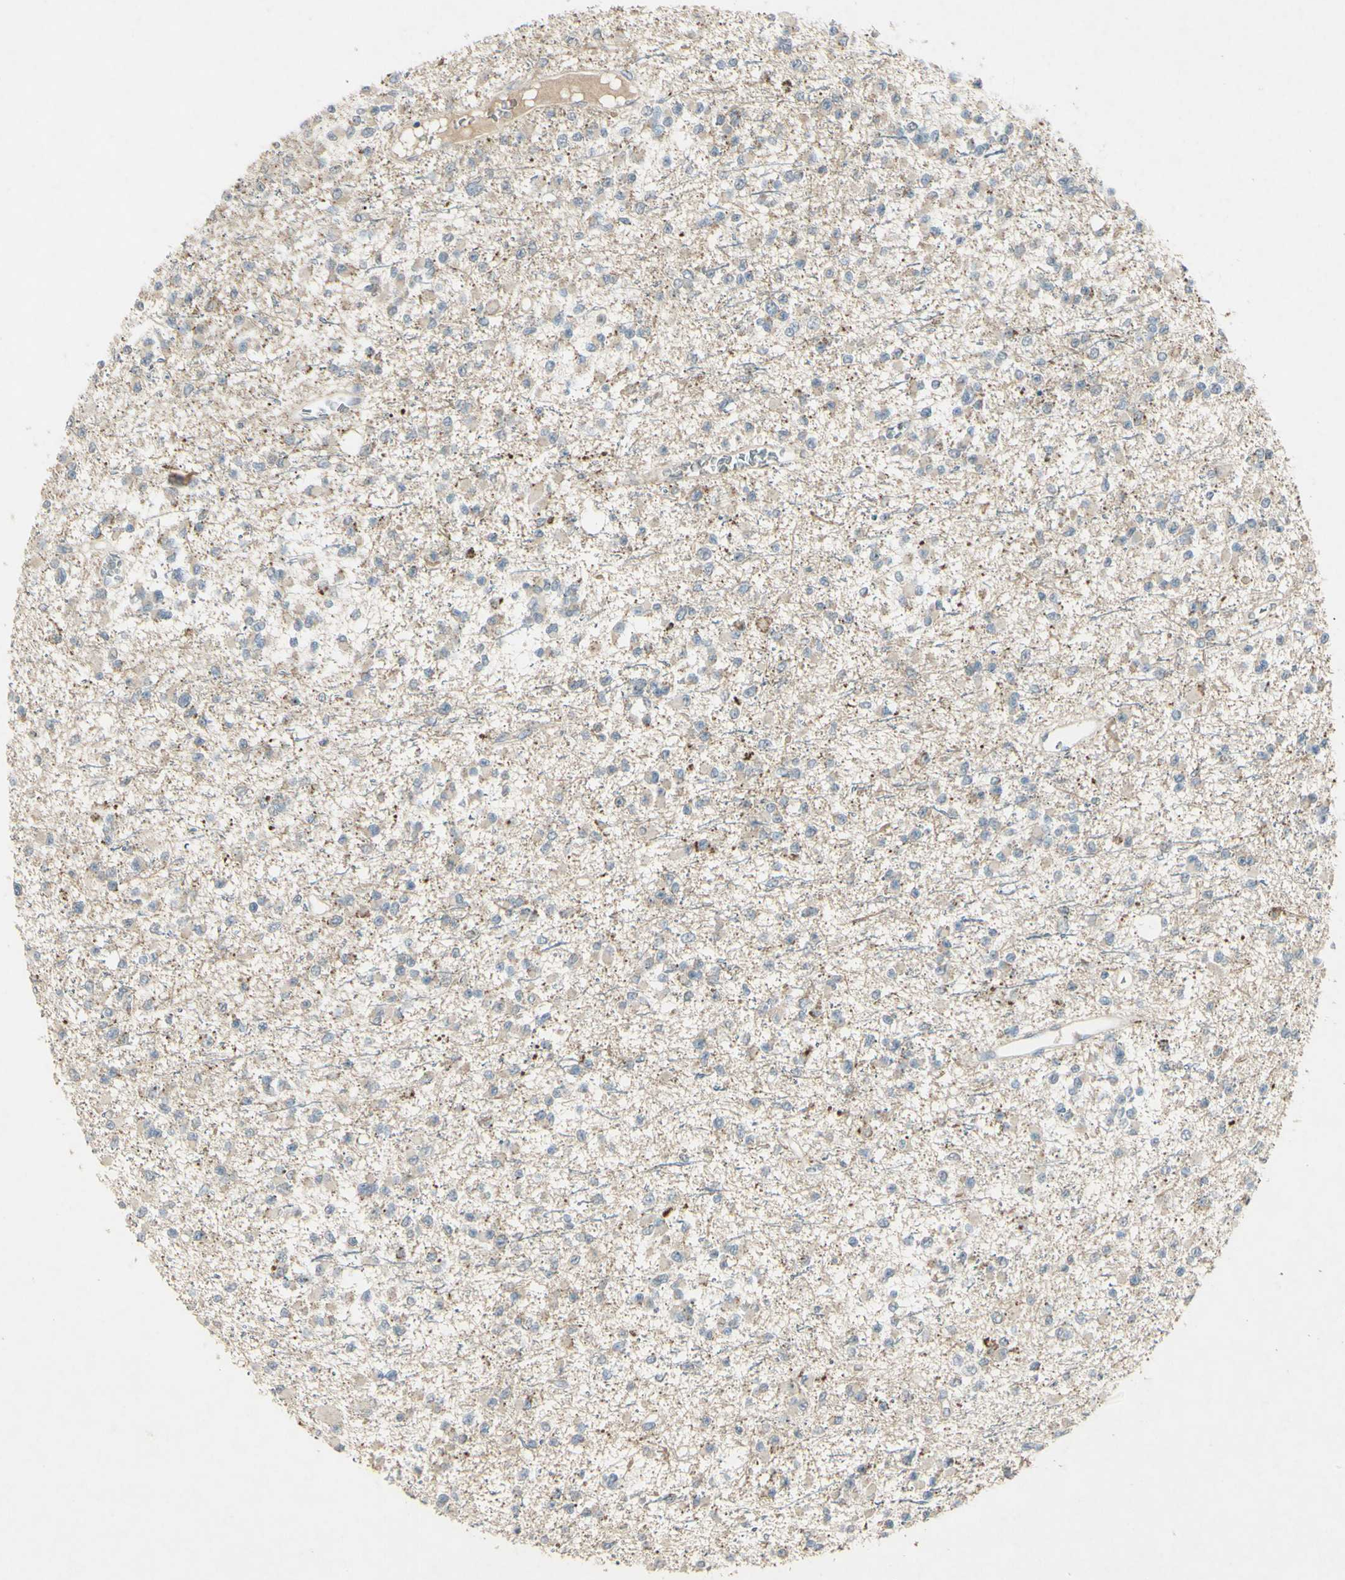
{"staining": {"intensity": "weak", "quantity": ">75%", "location": "cytoplasmic/membranous"}, "tissue": "glioma", "cell_type": "Tumor cells", "image_type": "cancer", "snomed": [{"axis": "morphology", "description": "Glioma, malignant, Low grade"}, {"axis": "topography", "description": "Brain"}], "caption": "Immunohistochemical staining of human glioma reveals low levels of weak cytoplasmic/membranous positivity in about >75% of tumor cells.", "gene": "TIMM21", "patient": {"sex": "female", "age": 22}}